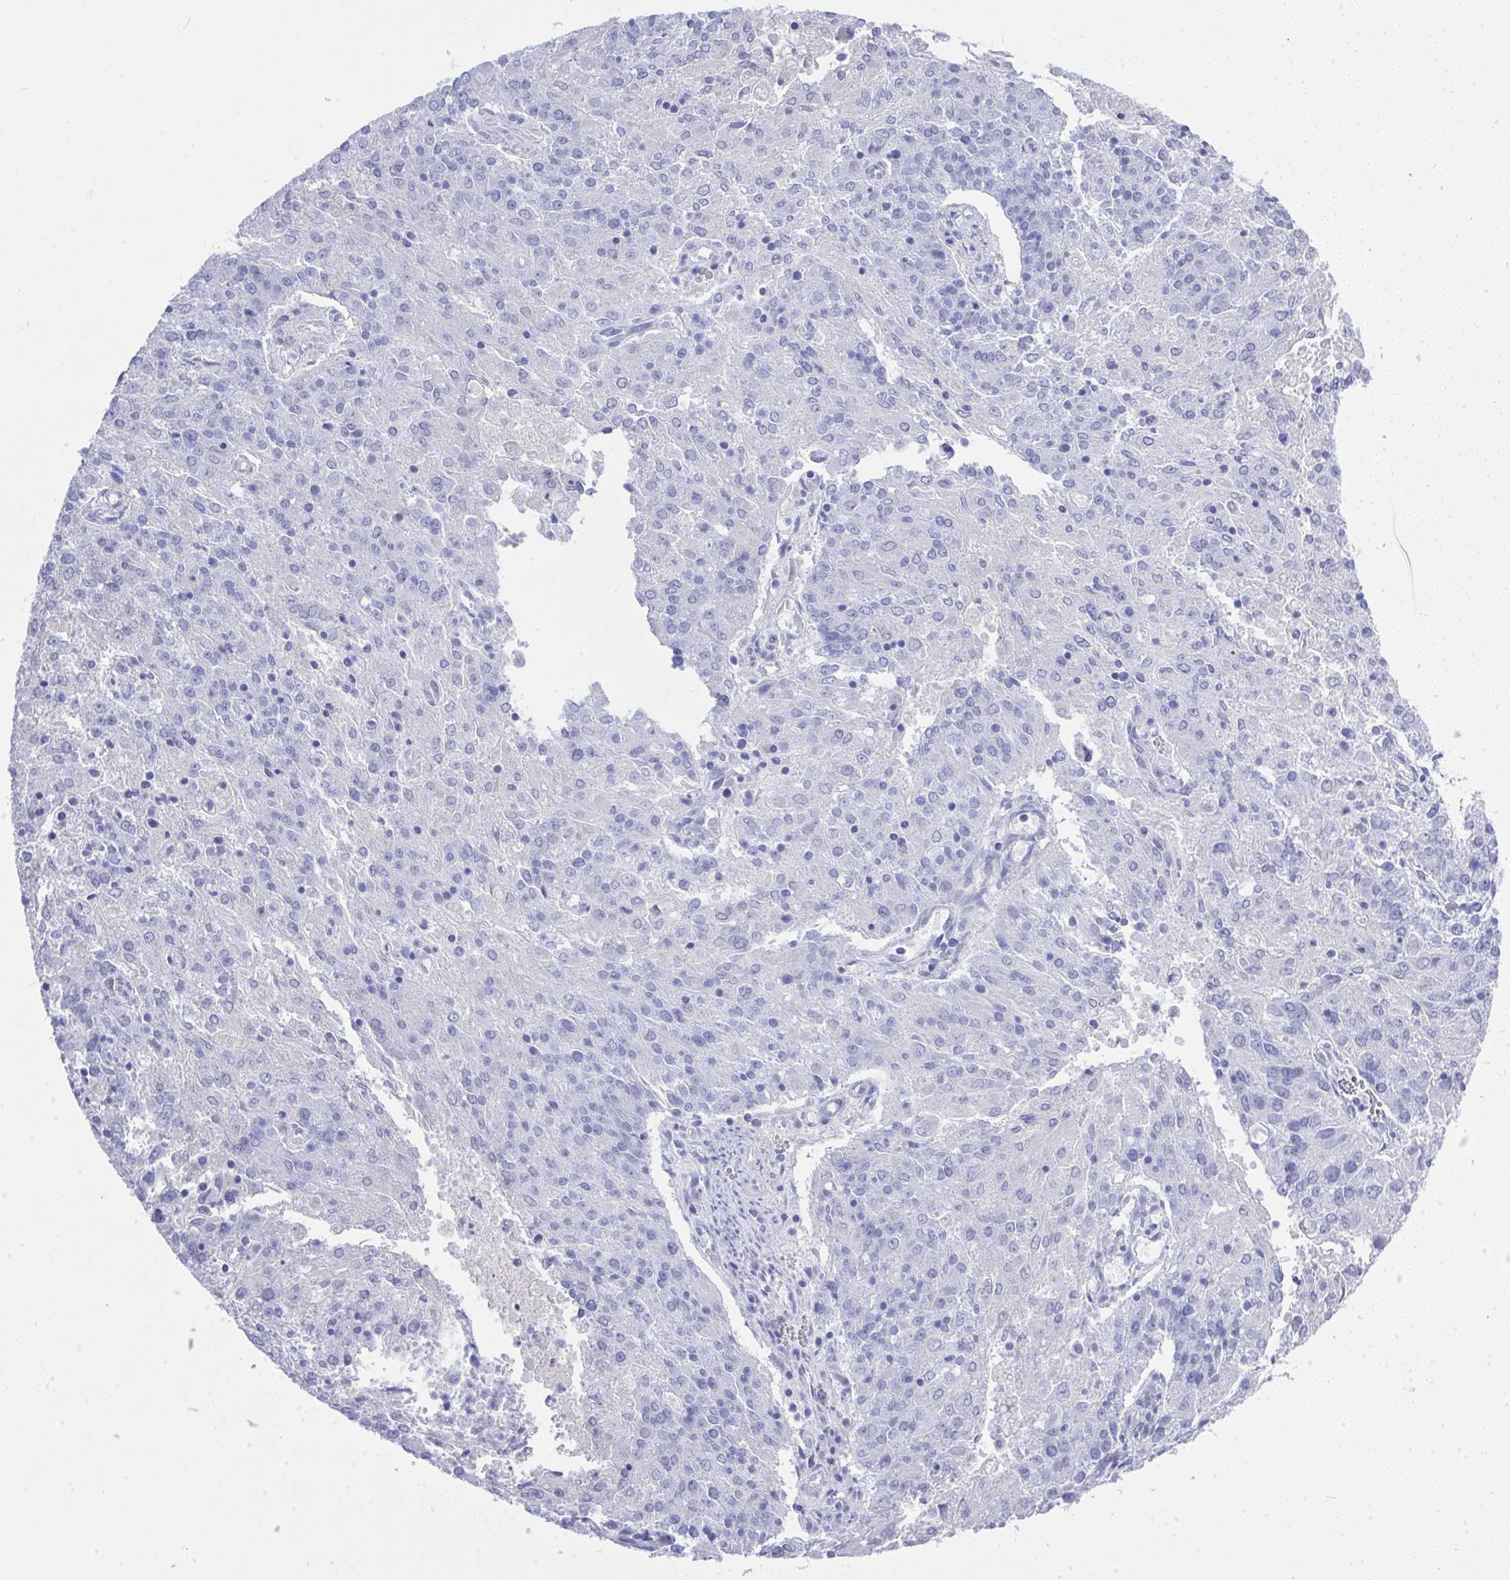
{"staining": {"intensity": "negative", "quantity": "none", "location": "none"}, "tissue": "endometrial cancer", "cell_type": "Tumor cells", "image_type": "cancer", "snomed": [{"axis": "morphology", "description": "Adenocarcinoma, NOS"}, {"axis": "topography", "description": "Endometrium"}], "caption": "This is a histopathology image of immunohistochemistry (IHC) staining of adenocarcinoma (endometrial), which shows no expression in tumor cells.", "gene": "MS4A12", "patient": {"sex": "female", "age": 82}}